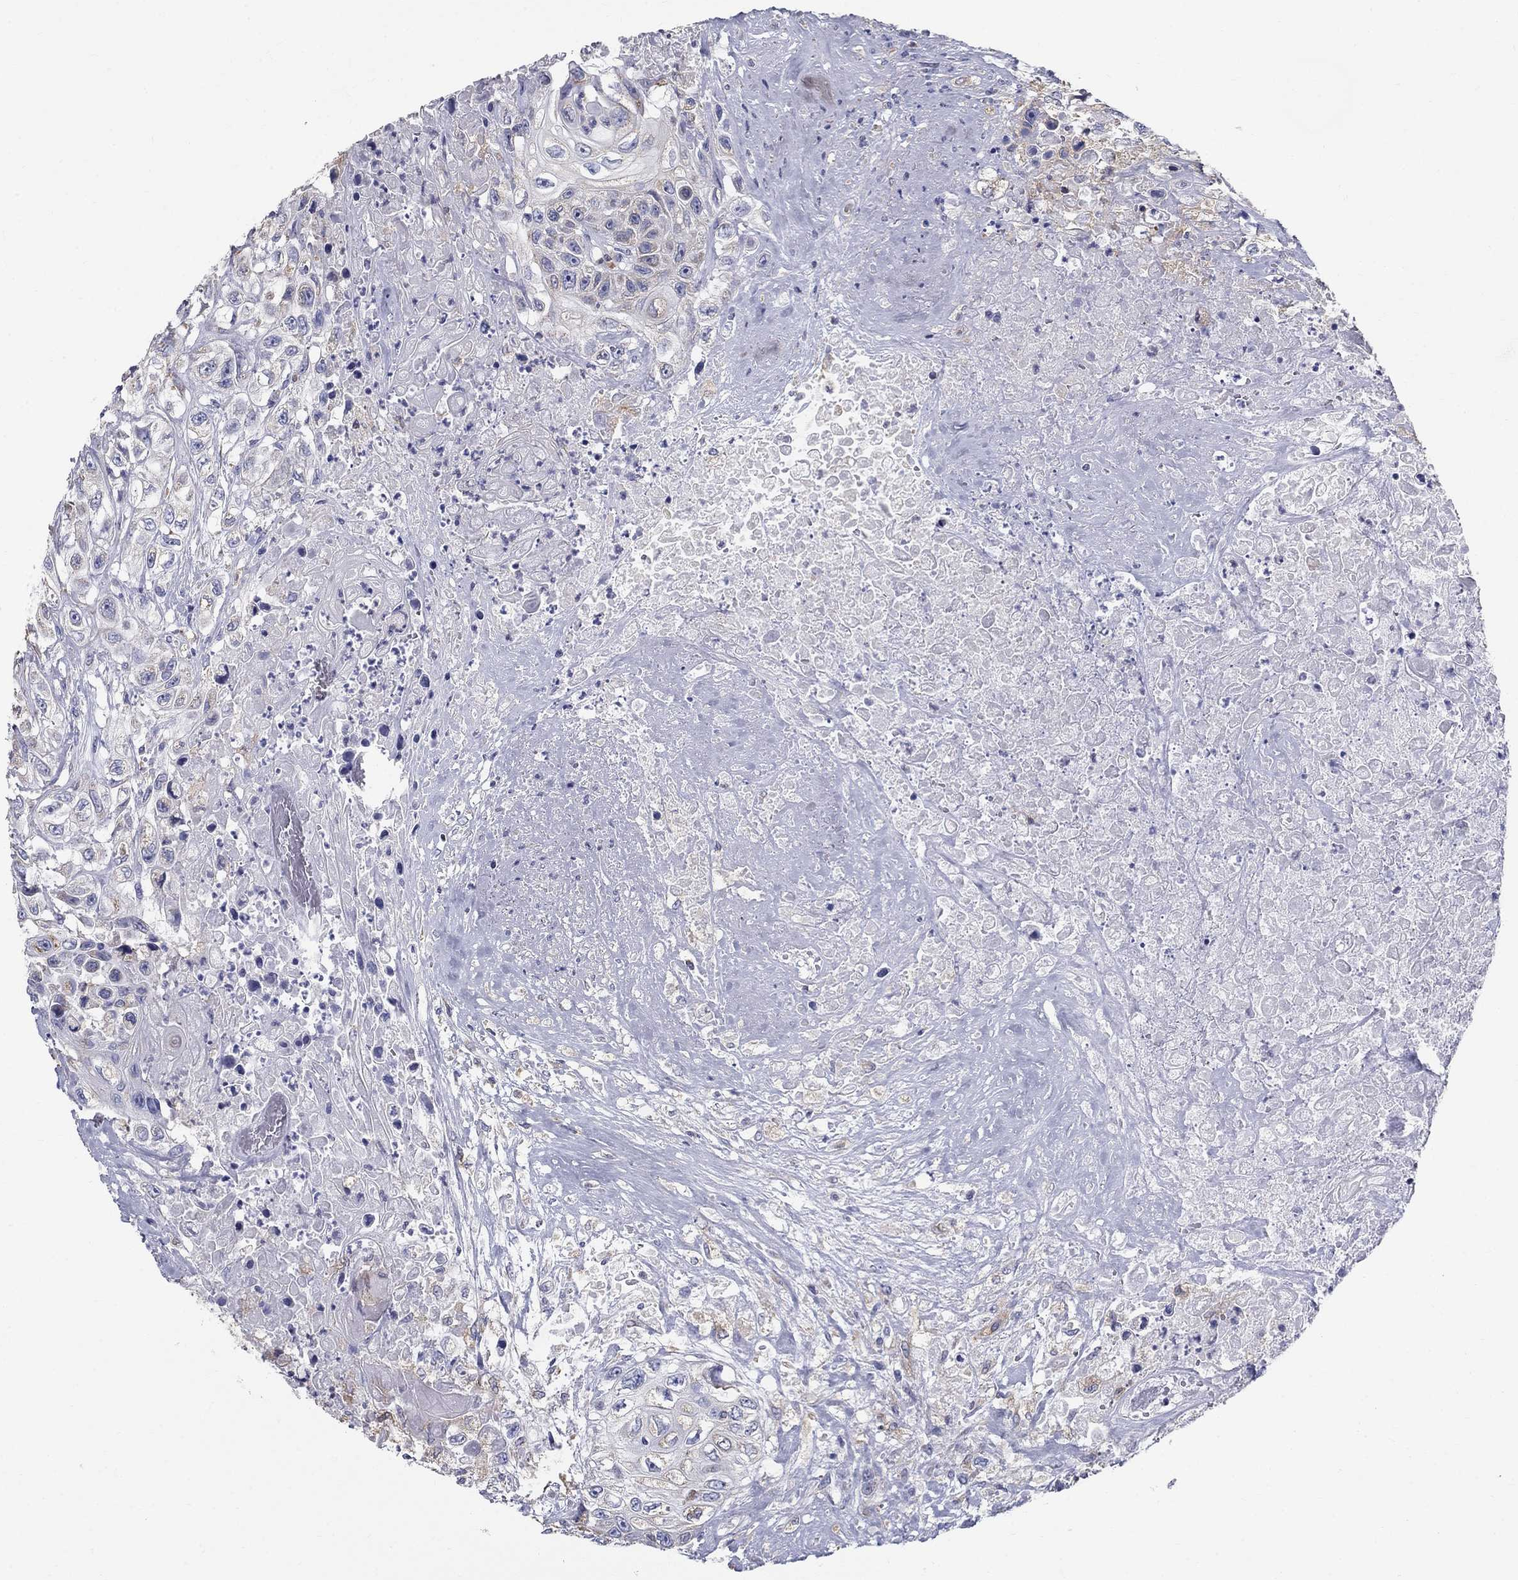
{"staining": {"intensity": "negative", "quantity": "none", "location": "none"}, "tissue": "urothelial cancer", "cell_type": "Tumor cells", "image_type": "cancer", "snomed": [{"axis": "morphology", "description": "Urothelial carcinoma, High grade"}, {"axis": "topography", "description": "Urinary bladder"}], "caption": "The photomicrograph displays no significant positivity in tumor cells of urothelial cancer. Brightfield microscopy of immunohistochemistry (IHC) stained with DAB (brown) and hematoxylin (blue), captured at high magnification.", "gene": "NME5", "patient": {"sex": "female", "age": 56}}